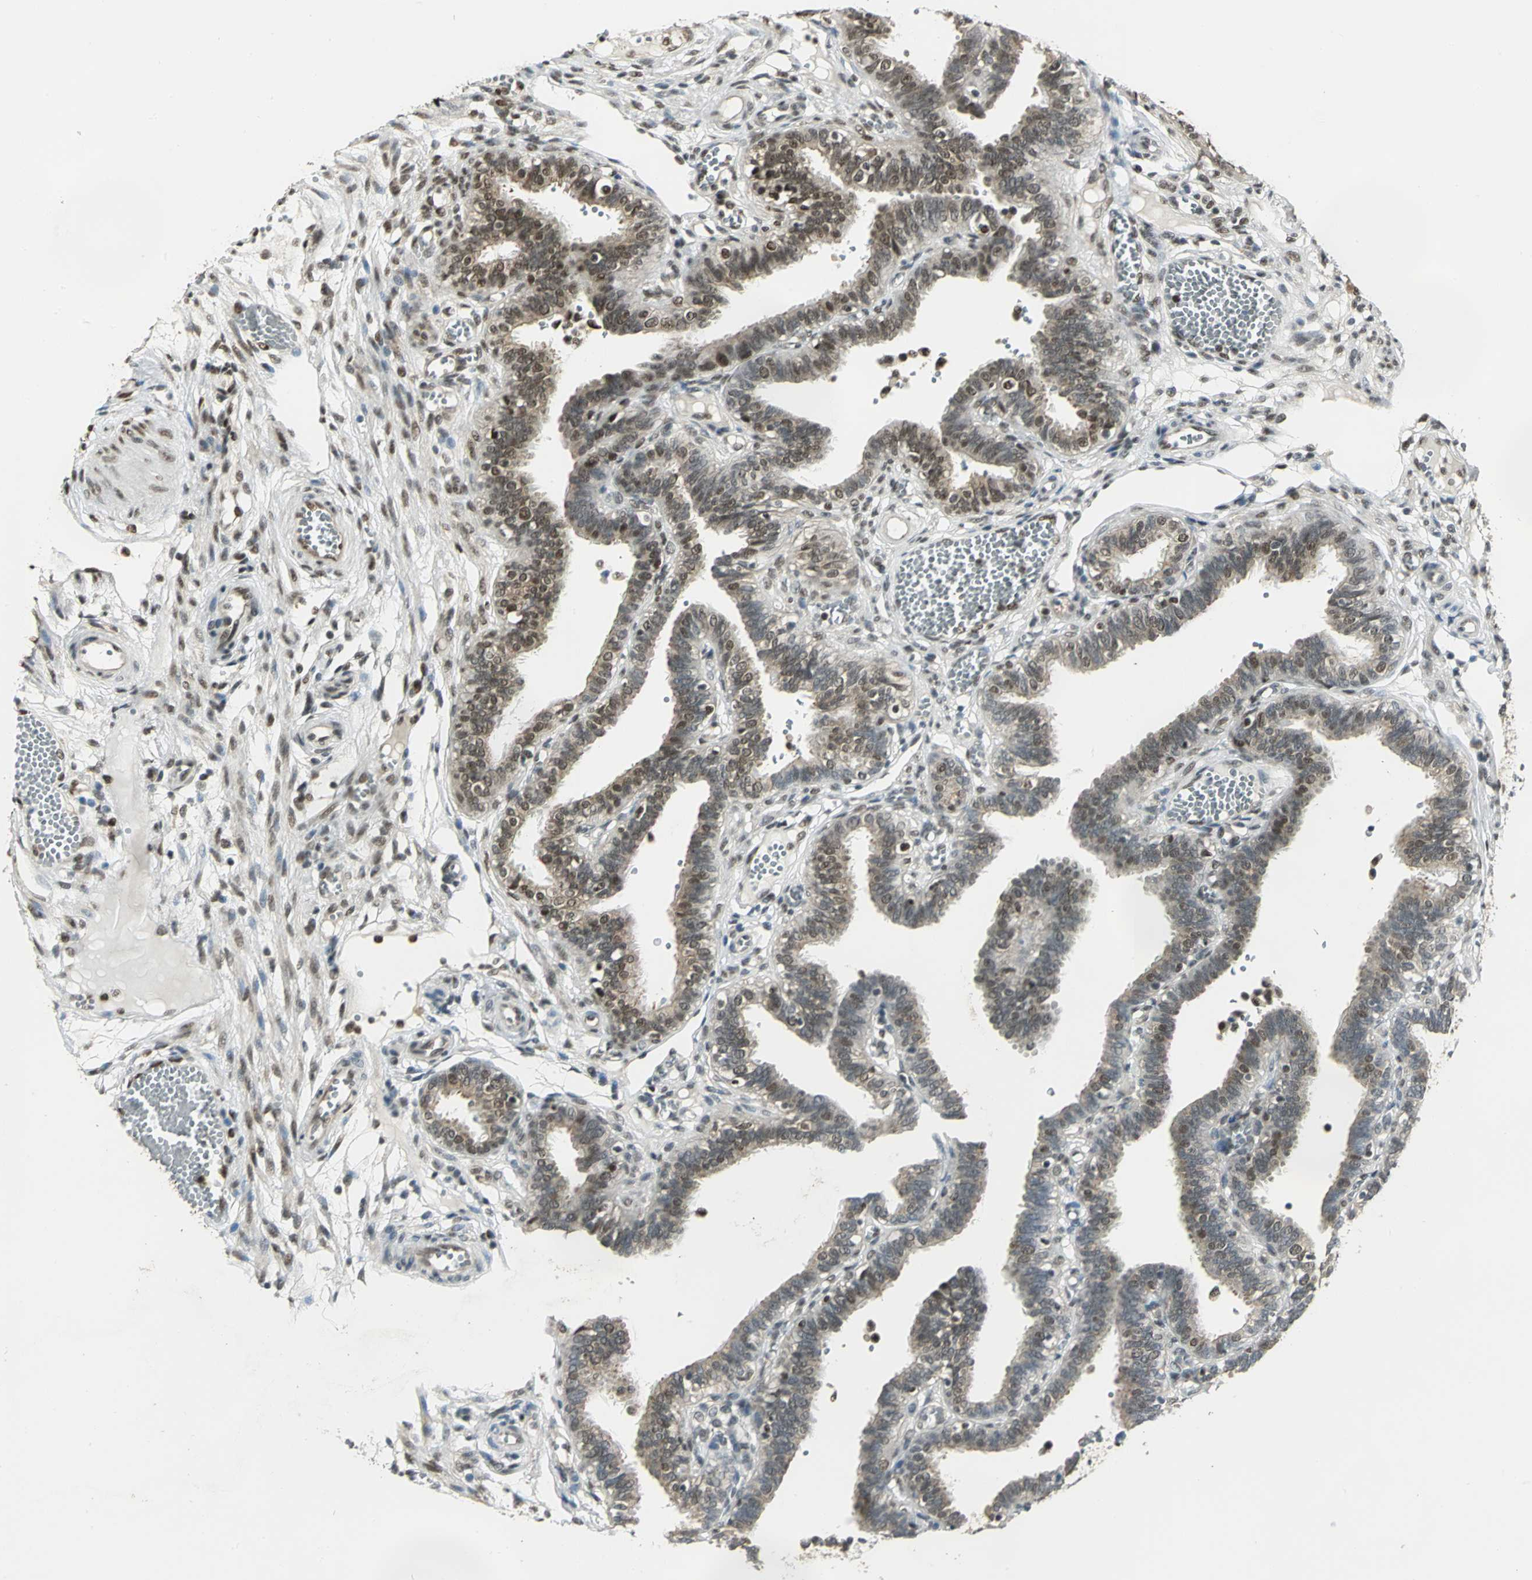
{"staining": {"intensity": "moderate", "quantity": "25%-75%", "location": "cytoplasmic/membranous,nuclear"}, "tissue": "fallopian tube", "cell_type": "Glandular cells", "image_type": "normal", "snomed": [{"axis": "morphology", "description": "Normal tissue, NOS"}, {"axis": "topography", "description": "Fallopian tube"}], "caption": "Immunohistochemistry (IHC) staining of normal fallopian tube, which shows medium levels of moderate cytoplasmic/membranous,nuclear positivity in about 25%-75% of glandular cells indicating moderate cytoplasmic/membranous,nuclear protein staining. The staining was performed using DAB (brown) for protein detection and nuclei were counterstained in hematoxylin (blue).", "gene": "DDX5", "patient": {"sex": "female", "age": 29}}